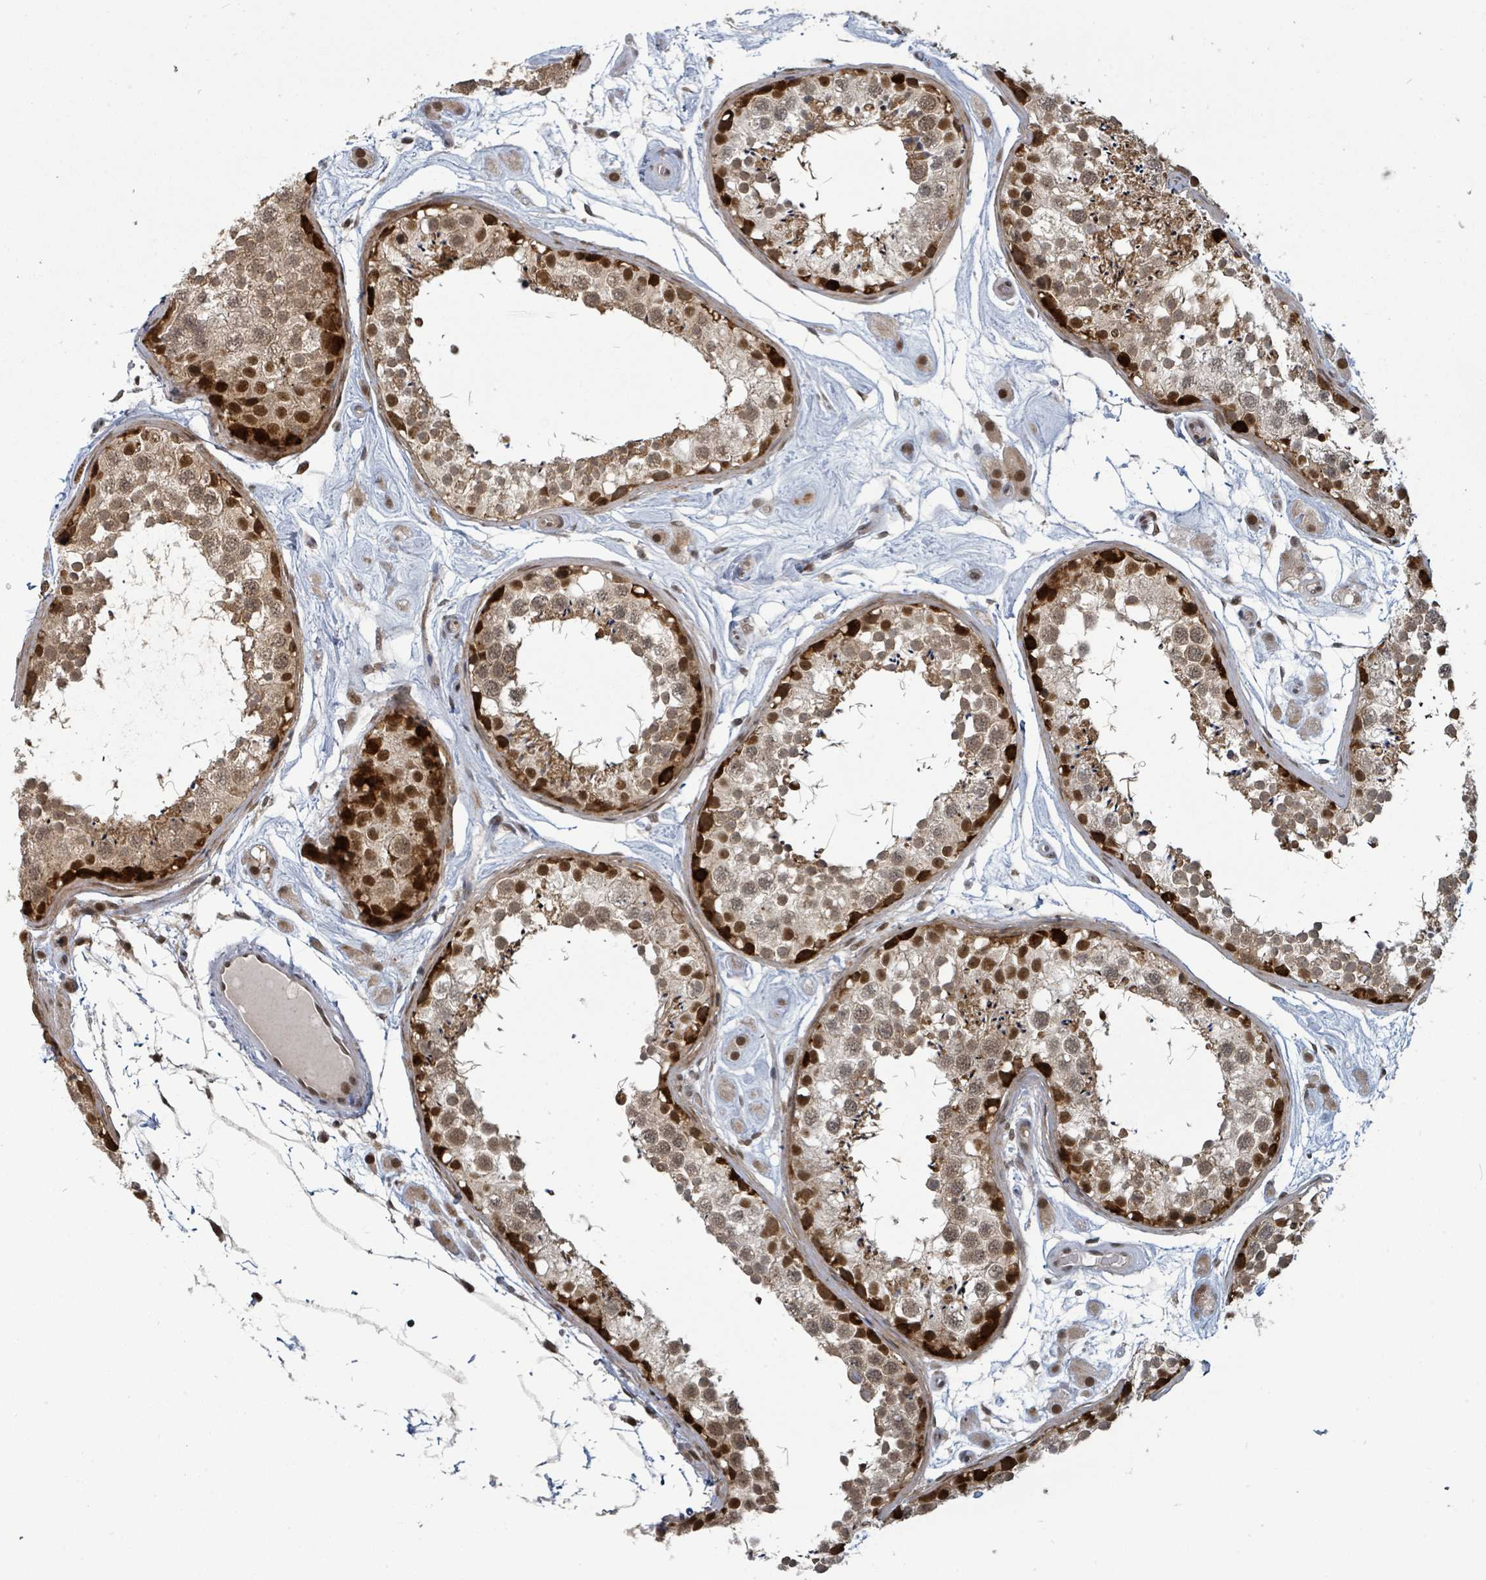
{"staining": {"intensity": "strong", "quantity": ">75%", "location": "cytoplasmic/membranous,nuclear"}, "tissue": "testis", "cell_type": "Cells in seminiferous ducts", "image_type": "normal", "snomed": [{"axis": "morphology", "description": "Normal tissue, NOS"}, {"axis": "topography", "description": "Testis"}], "caption": "Strong cytoplasmic/membranous,nuclear staining is present in approximately >75% of cells in seminiferous ducts in unremarkable testis.", "gene": "GTF3C1", "patient": {"sex": "male", "age": 25}}